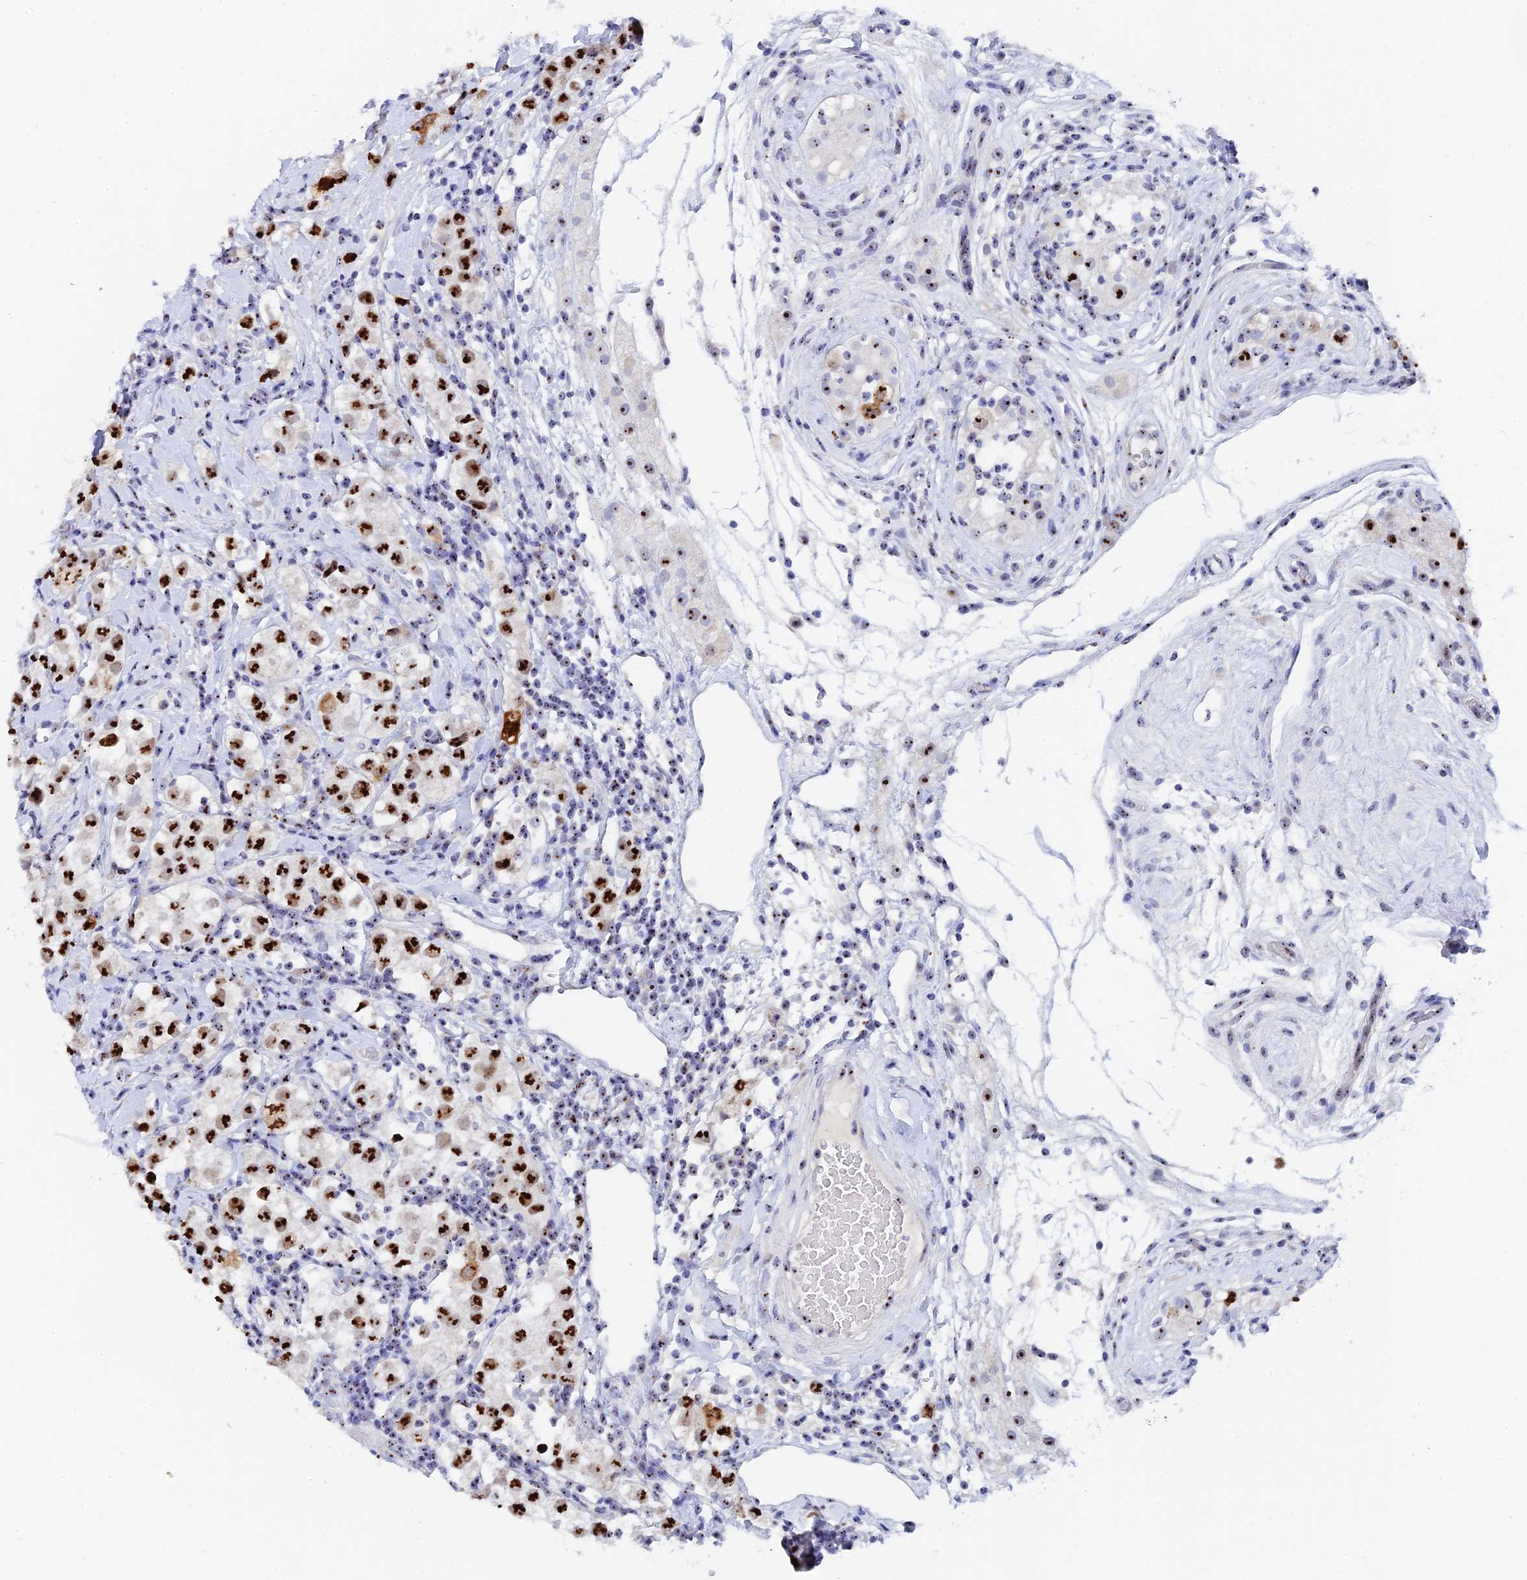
{"staining": {"intensity": "strong", "quantity": ">75%", "location": "nuclear"}, "tissue": "testis cancer", "cell_type": "Tumor cells", "image_type": "cancer", "snomed": [{"axis": "morphology", "description": "Seminoma, NOS"}, {"axis": "topography", "description": "Testis"}], "caption": "Testis cancer stained with a protein marker demonstrates strong staining in tumor cells.", "gene": "RSL1D1", "patient": {"sex": "male", "age": 34}}